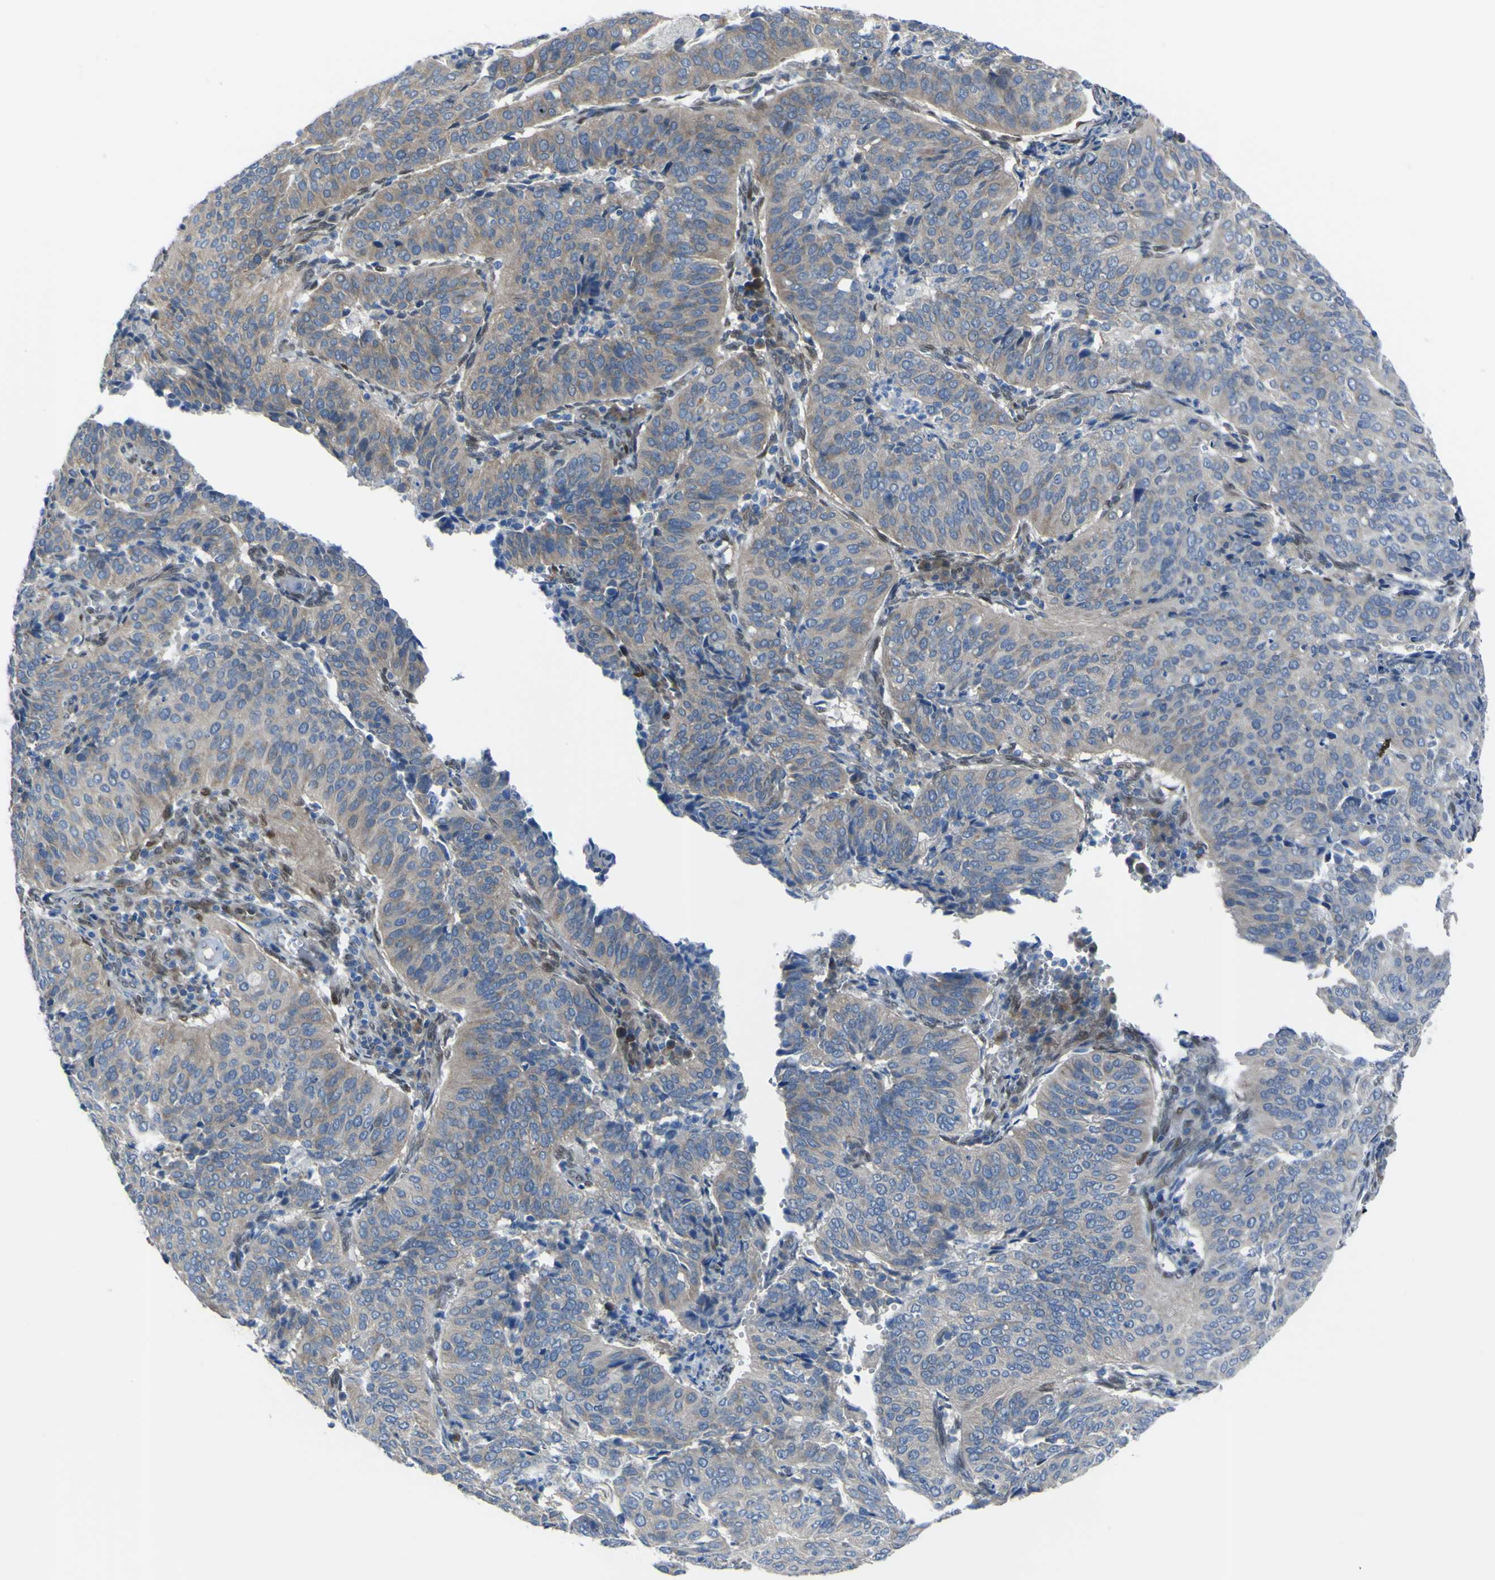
{"staining": {"intensity": "moderate", "quantity": ">75%", "location": "cytoplasmic/membranous"}, "tissue": "cervical cancer", "cell_type": "Tumor cells", "image_type": "cancer", "snomed": [{"axis": "morphology", "description": "Normal tissue, NOS"}, {"axis": "morphology", "description": "Squamous cell carcinoma, NOS"}, {"axis": "topography", "description": "Cervix"}], "caption": "Immunohistochemistry (IHC) of human cervical cancer (squamous cell carcinoma) shows medium levels of moderate cytoplasmic/membranous expression in approximately >75% of tumor cells. (Stains: DAB in brown, nuclei in blue, Microscopy: brightfield microscopy at high magnification).", "gene": "LRRN1", "patient": {"sex": "female", "age": 39}}